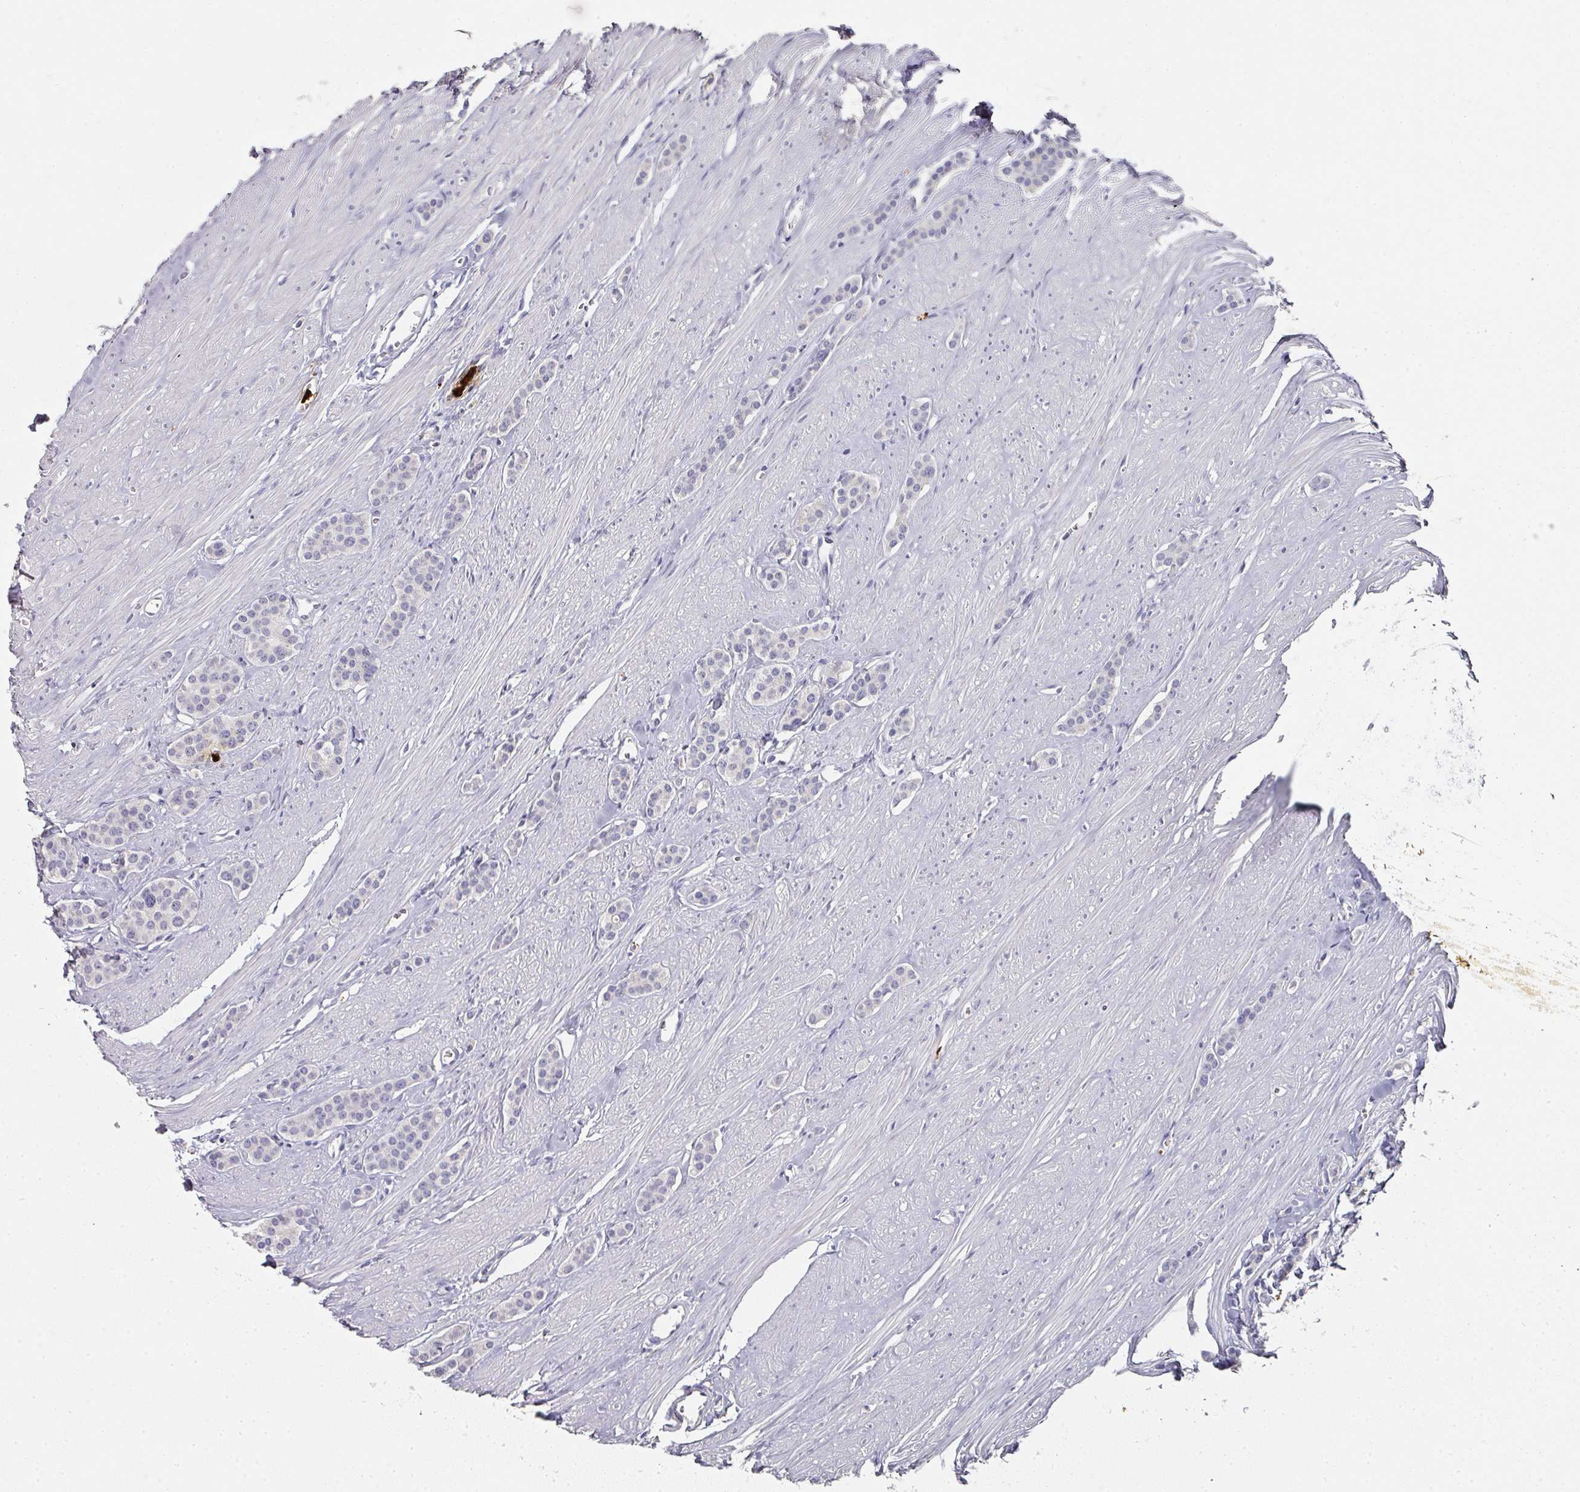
{"staining": {"intensity": "negative", "quantity": "none", "location": "none"}, "tissue": "carcinoid", "cell_type": "Tumor cells", "image_type": "cancer", "snomed": [{"axis": "morphology", "description": "Carcinoid, malignant, NOS"}, {"axis": "topography", "description": "Small intestine"}], "caption": "The IHC histopathology image has no significant staining in tumor cells of carcinoid tissue. (Stains: DAB (3,3'-diaminobenzidine) IHC with hematoxylin counter stain, Microscopy: brightfield microscopy at high magnification).", "gene": "CAMP", "patient": {"sex": "male", "age": 60}}